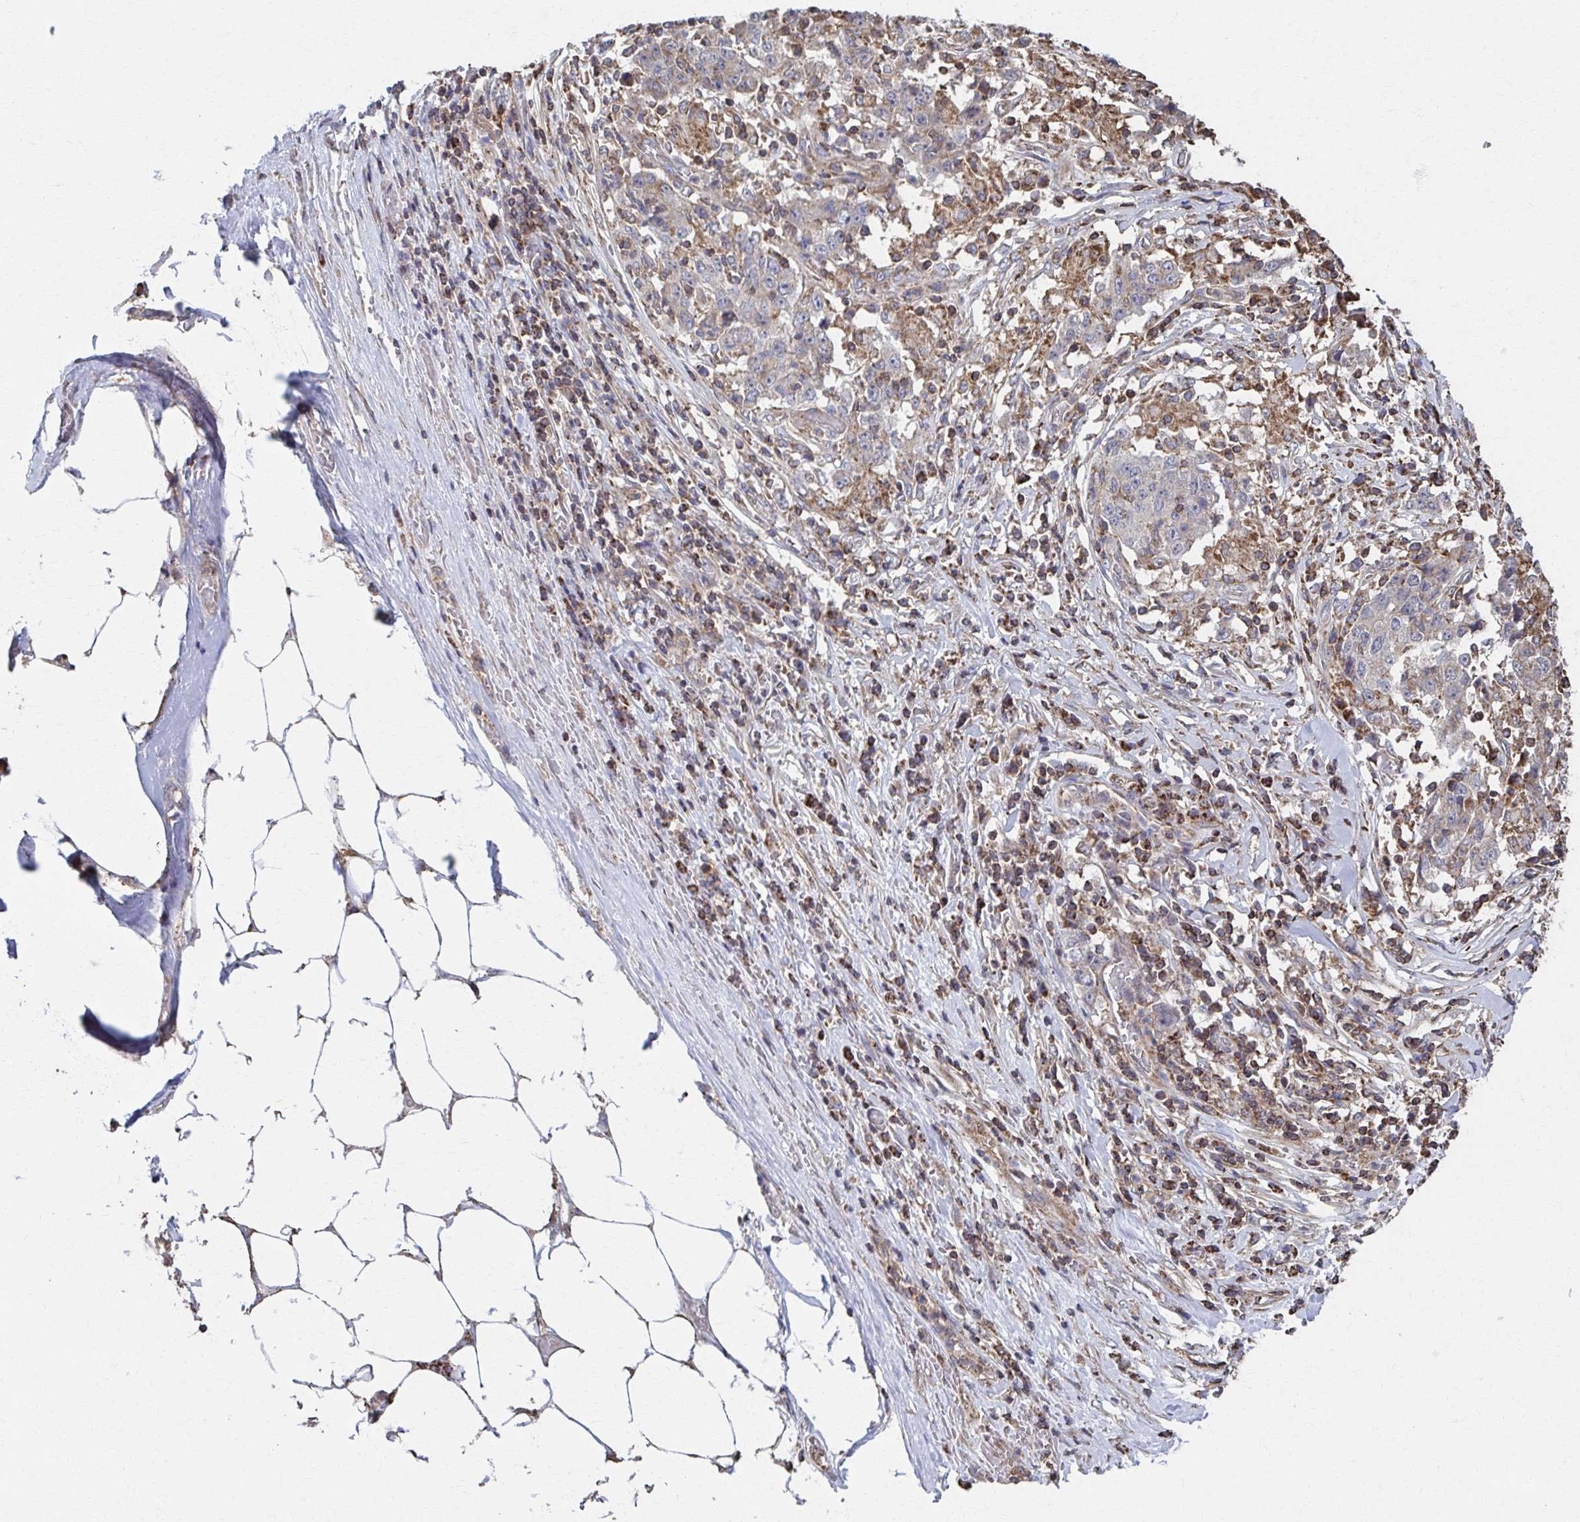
{"staining": {"intensity": "weak", "quantity": "<25%", "location": "cytoplasmic/membranous"}, "tissue": "stomach cancer", "cell_type": "Tumor cells", "image_type": "cancer", "snomed": [{"axis": "morphology", "description": "Adenocarcinoma, NOS"}, {"axis": "topography", "description": "Stomach"}], "caption": "IHC histopathology image of neoplastic tissue: stomach cancer stained with DAB shows no significant protein staining in tumor cells.", "gene": "KLHL34", "patient": {"sex": "male", "age": 59}}